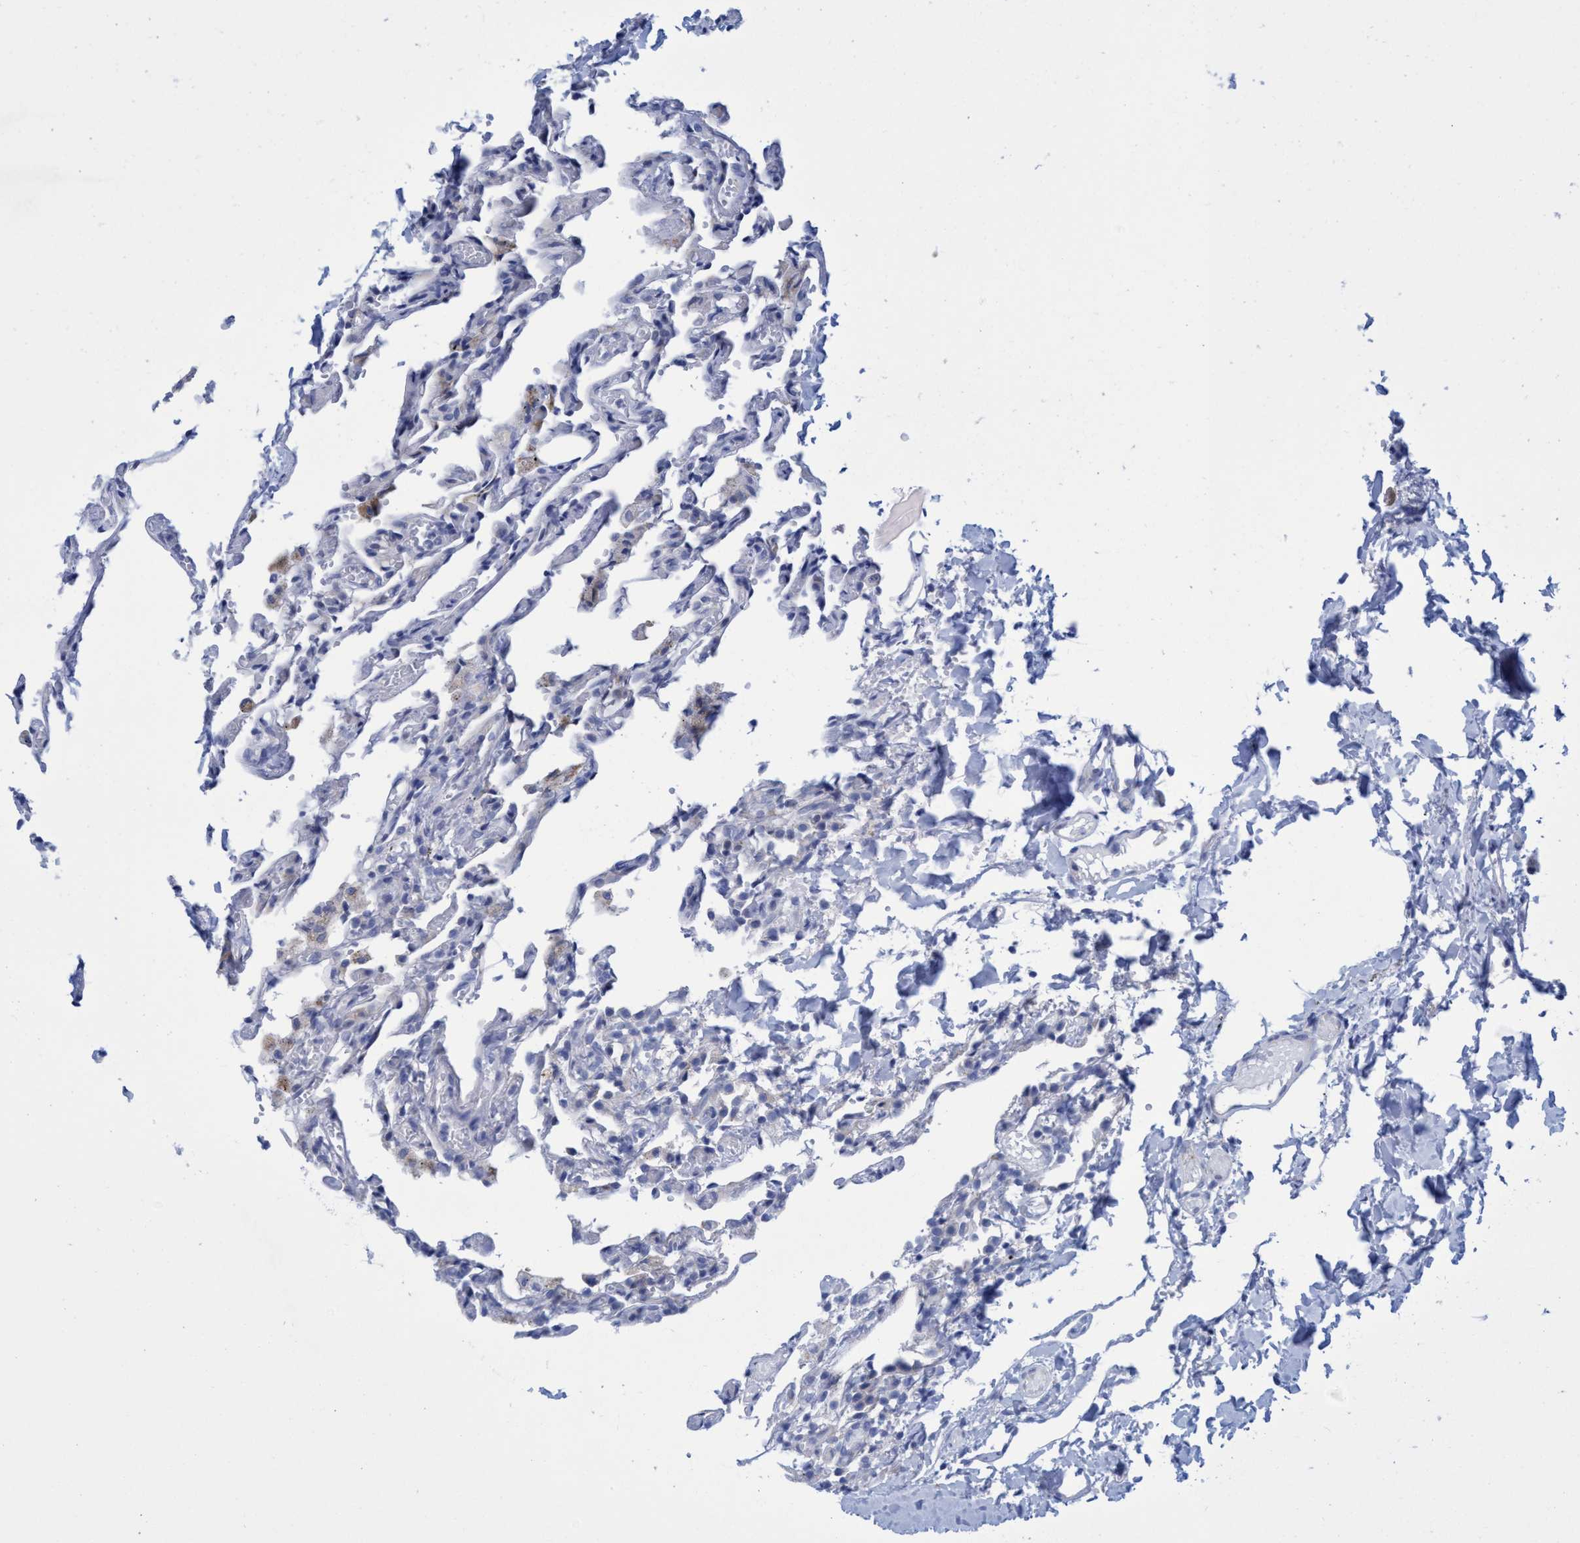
{"staining": {"intensity": "negative", "quantity": "none", "location": "none"}, "tissue": "lung", "cell_type": "Alveolar cells", "image_type": "normal", "snomed": [{"axis": "morphology", "description": "Normal tissue, NOS"}, {"axis": "topography", "description": "Lung"}], "caption": "High power microscopy photomicrograph of an IHC histopathology image of benign lung, revealing no significant expression in alveolar cells. (DAB (3,3'-diaminobenzidine) immunohistochemistry (IHC) visualized using brightfield microscopy, high magnification).", "gene": "R3HCC1", "patient": {"sex": "male", "age": 21}}